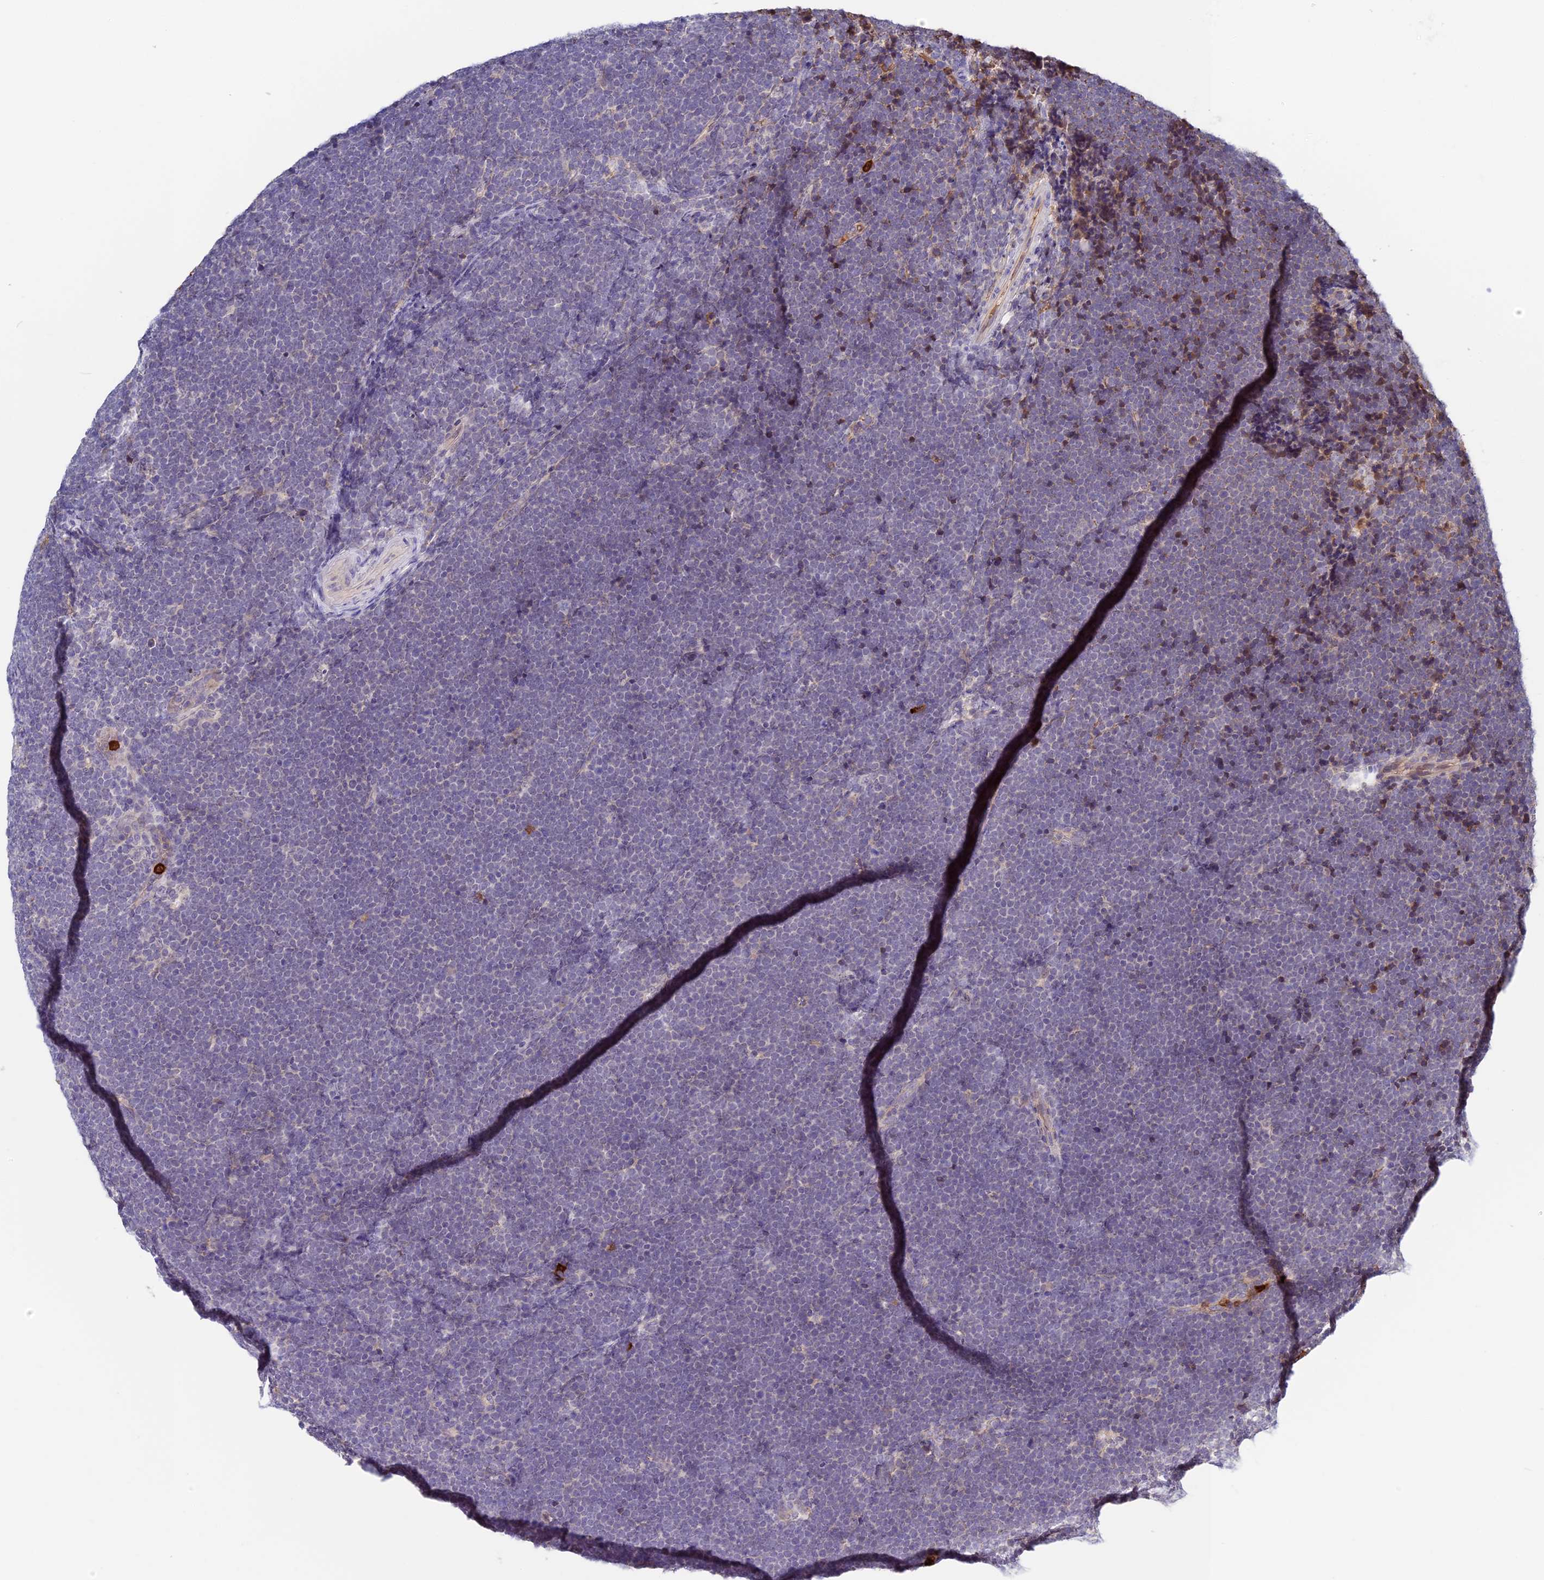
{"staining": {"intensity": "moderate", "quantity": "<25%", "location": "cytoplasmic/membranous"}, "tissue": "lymphoma", "cell_type": "Tumor cells", "image_type": "cancer", "snomed": [{"axis": "morphology", "description": "Malignant lymphoma, non-Hodgkin's type, High grade"}, {"axis": "topography", "description": "Lymph node"}], "caption": "Immunohistochemical staining of lymphoma reveals moderate cytoplasmic/membranous protein expression in approximately <25% of tumor cells.", "gene": "ADGRD1", "patient": {"sex": "male", "age": 13}}